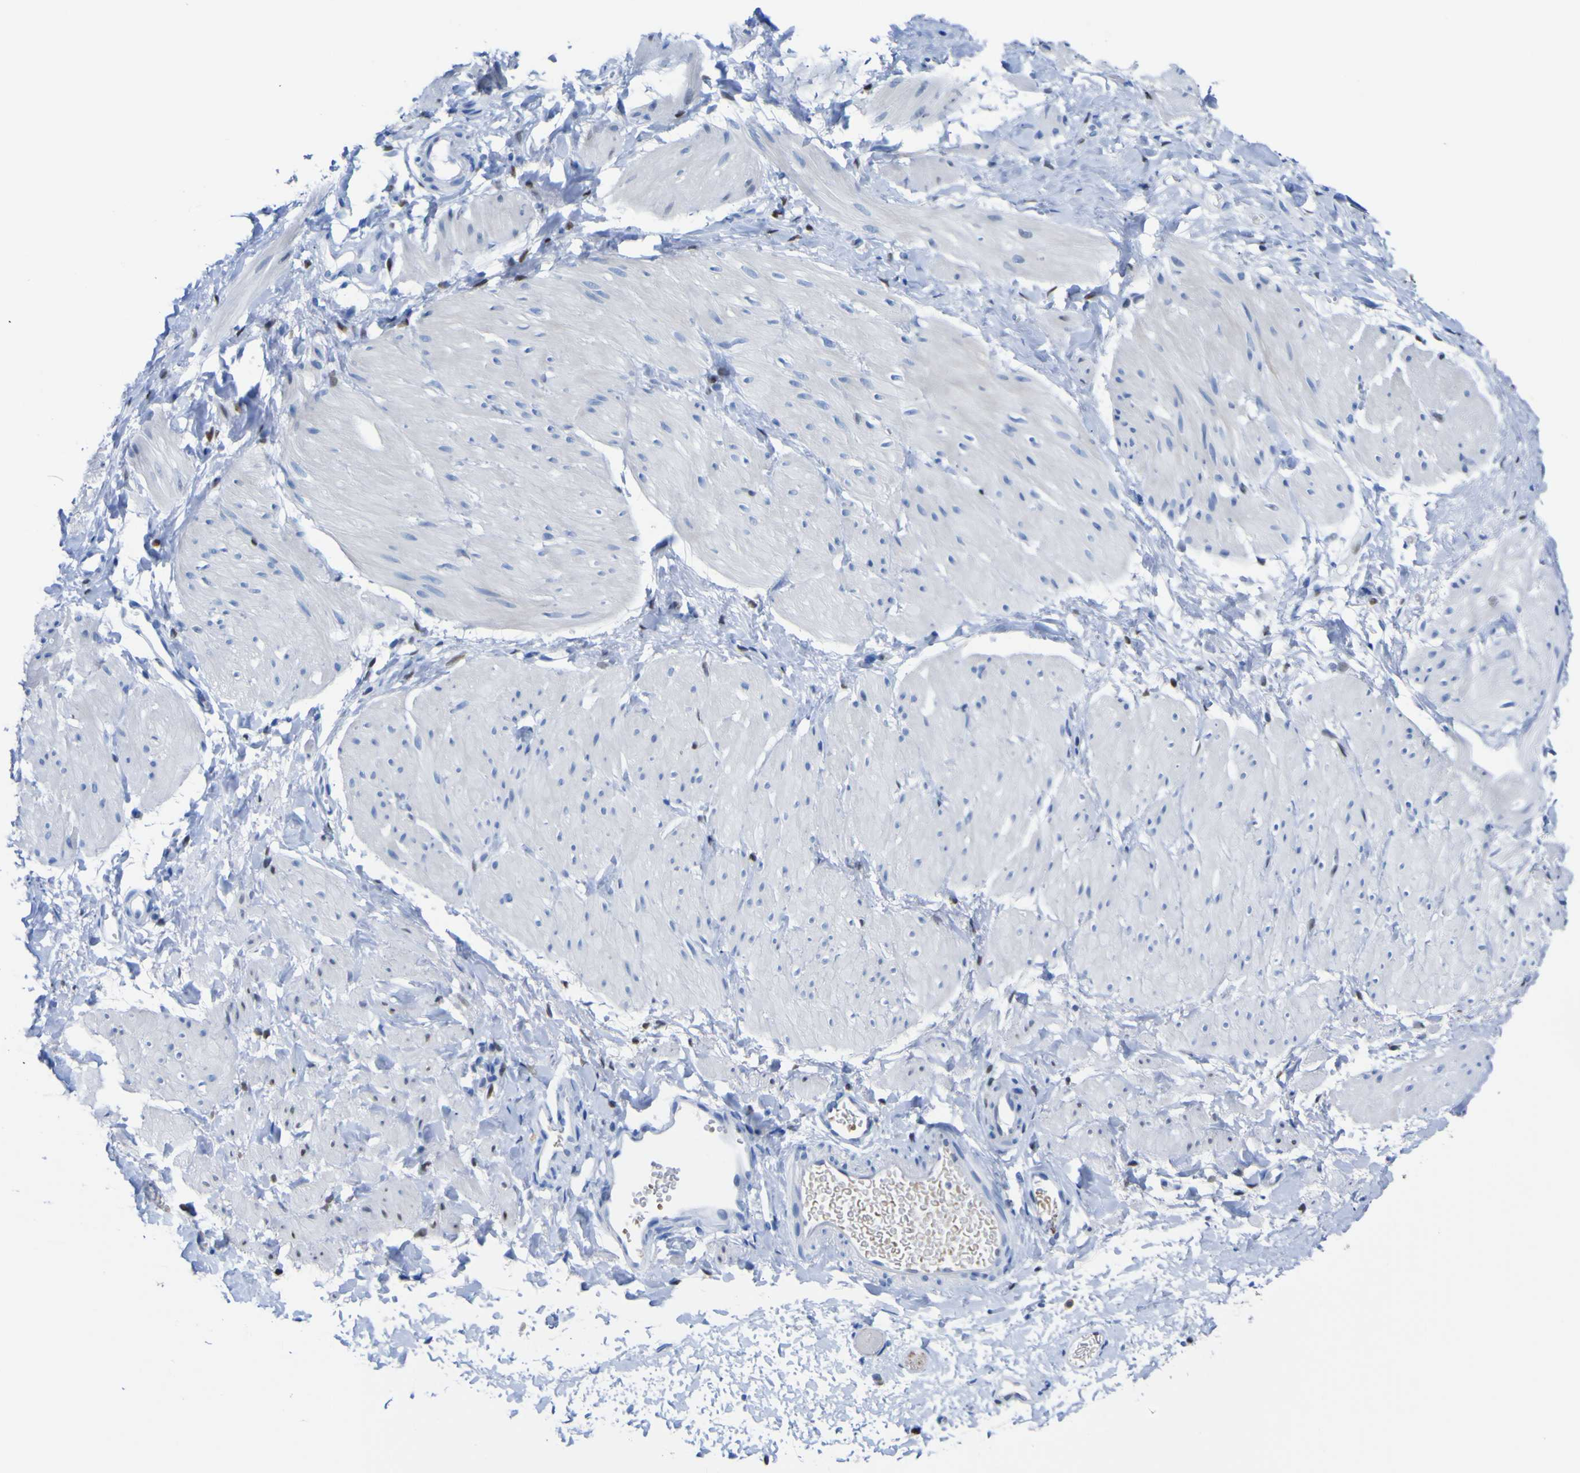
{"staining": {"intensity": "negative", "quantity": "none", "location": "none"}, "tissue": "smooth muscle", "cell_type": "Smooth muscle cells", "image_type": "normal", "snomed": [{"axis": "morphology", "description": "Normal tissue, NOS"}, {"axis": "topography", "description": "Smooth muscle"}], "caption": "A micrograph of smooth muscle stained for a protein shows no brown staining in smooth muscle cells. (Stains: DAB immunohistochemistry with hematoxylin counter stain, Microscopy: brightfield microscopy at high magnification).", "gene": "DACH1", "patient": {"sex": "male", "age": 16}}